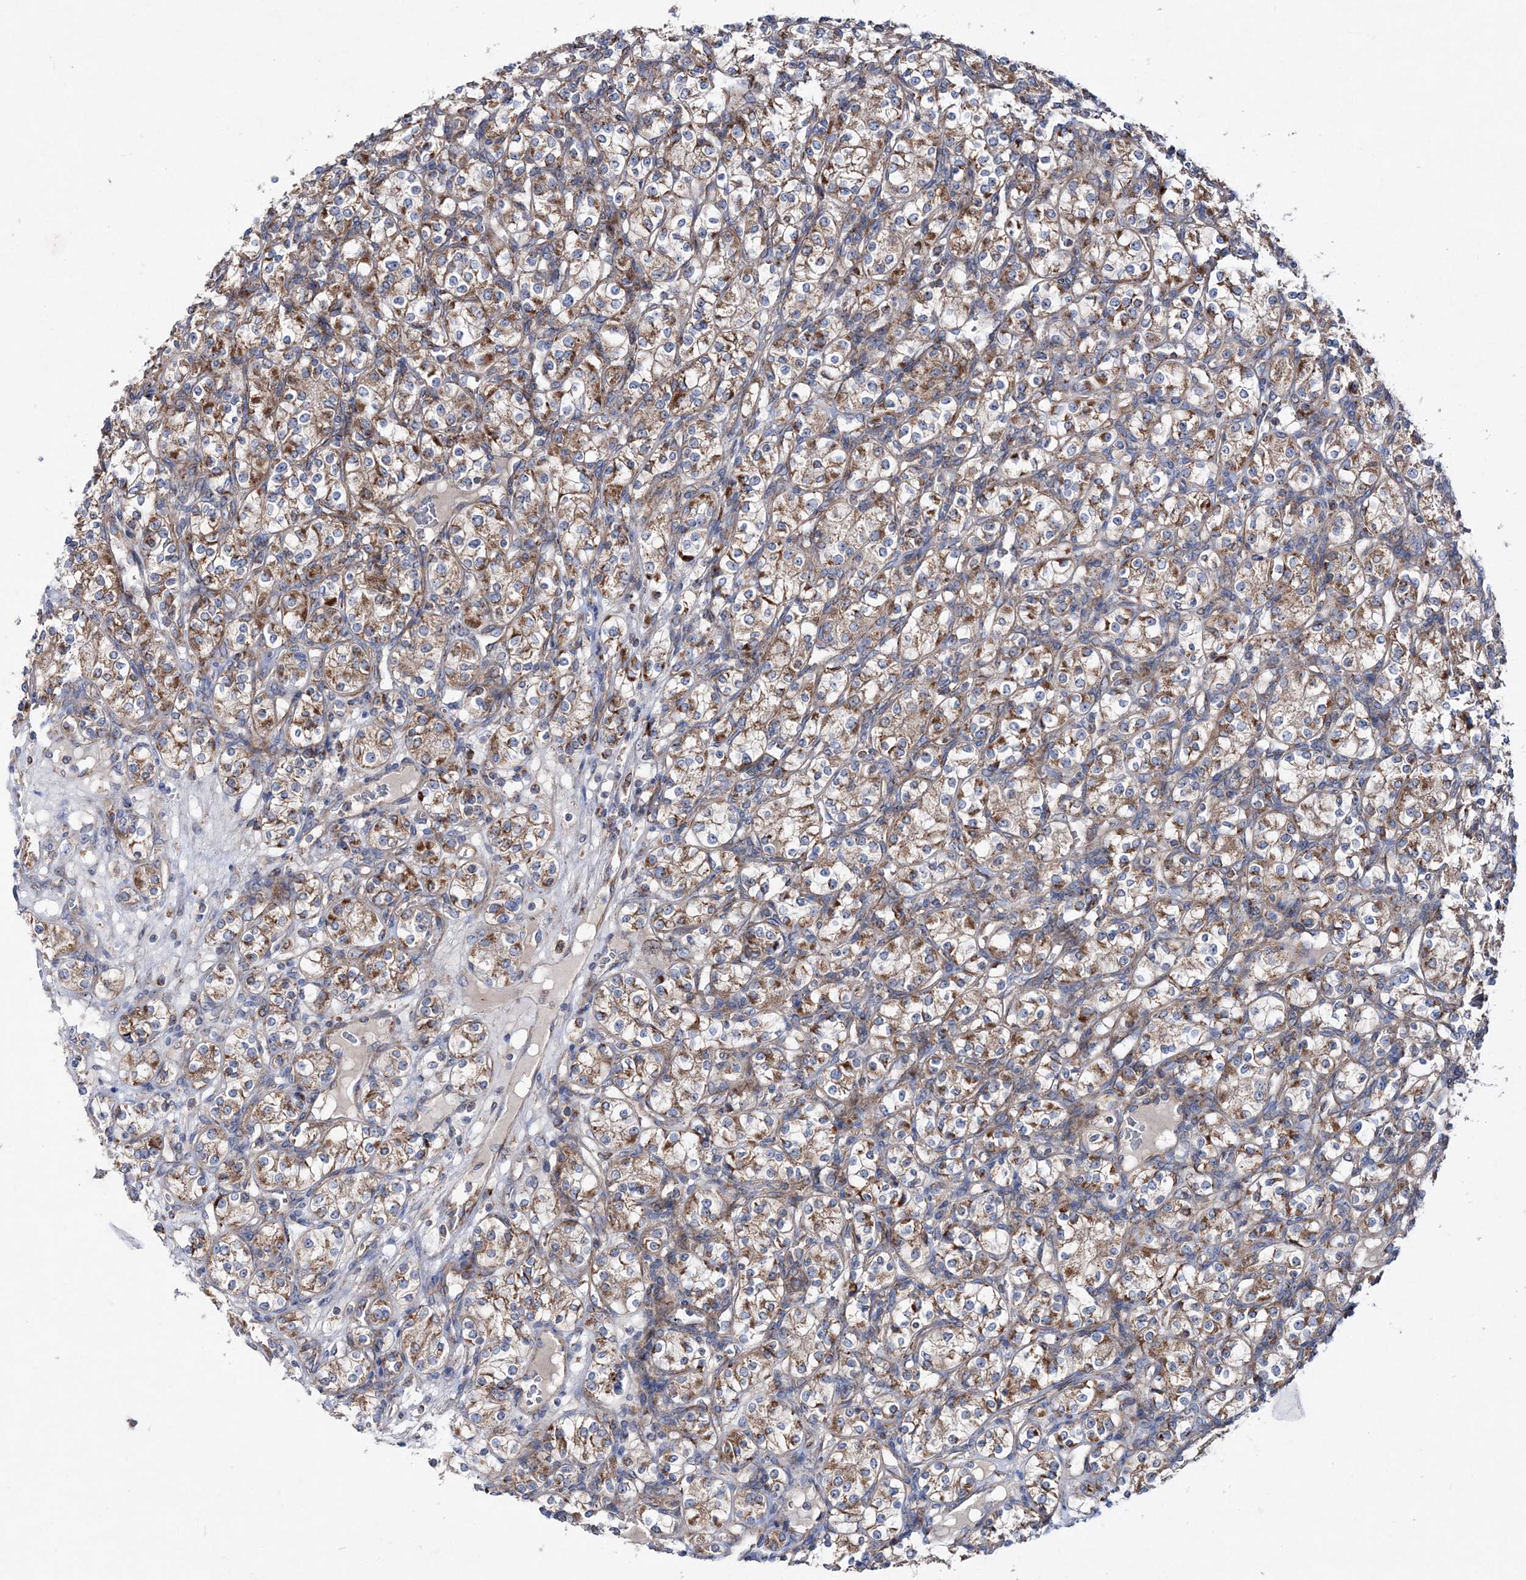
{"staining": {"intensity": "moderate", "quantity": ">75%", "location": "cytoplasmic/membranous"}, "tissue": "renal cancer", "cell_type": "Tumor cells", "image_type": "cancer", "snomed": [{"axis": "morphology", "description": "Adenocarcinoma, NOS"}, {"axis": "topography", "description": "Kidney"}], "caption": "IHC (DAB) staining of renal adenocarcinoma displays moderate cytoplasmic/membranous protein positivity in approximately >75% of tumor cells. The staining is performed using DAB (3,3'-diaminobenzidine) brown chromogen to label protein expression. The nuclei are counter-stained blue using hematoxylin.", "gene": "NGLY1", "patient": {"sex": "male", "age": 77}}